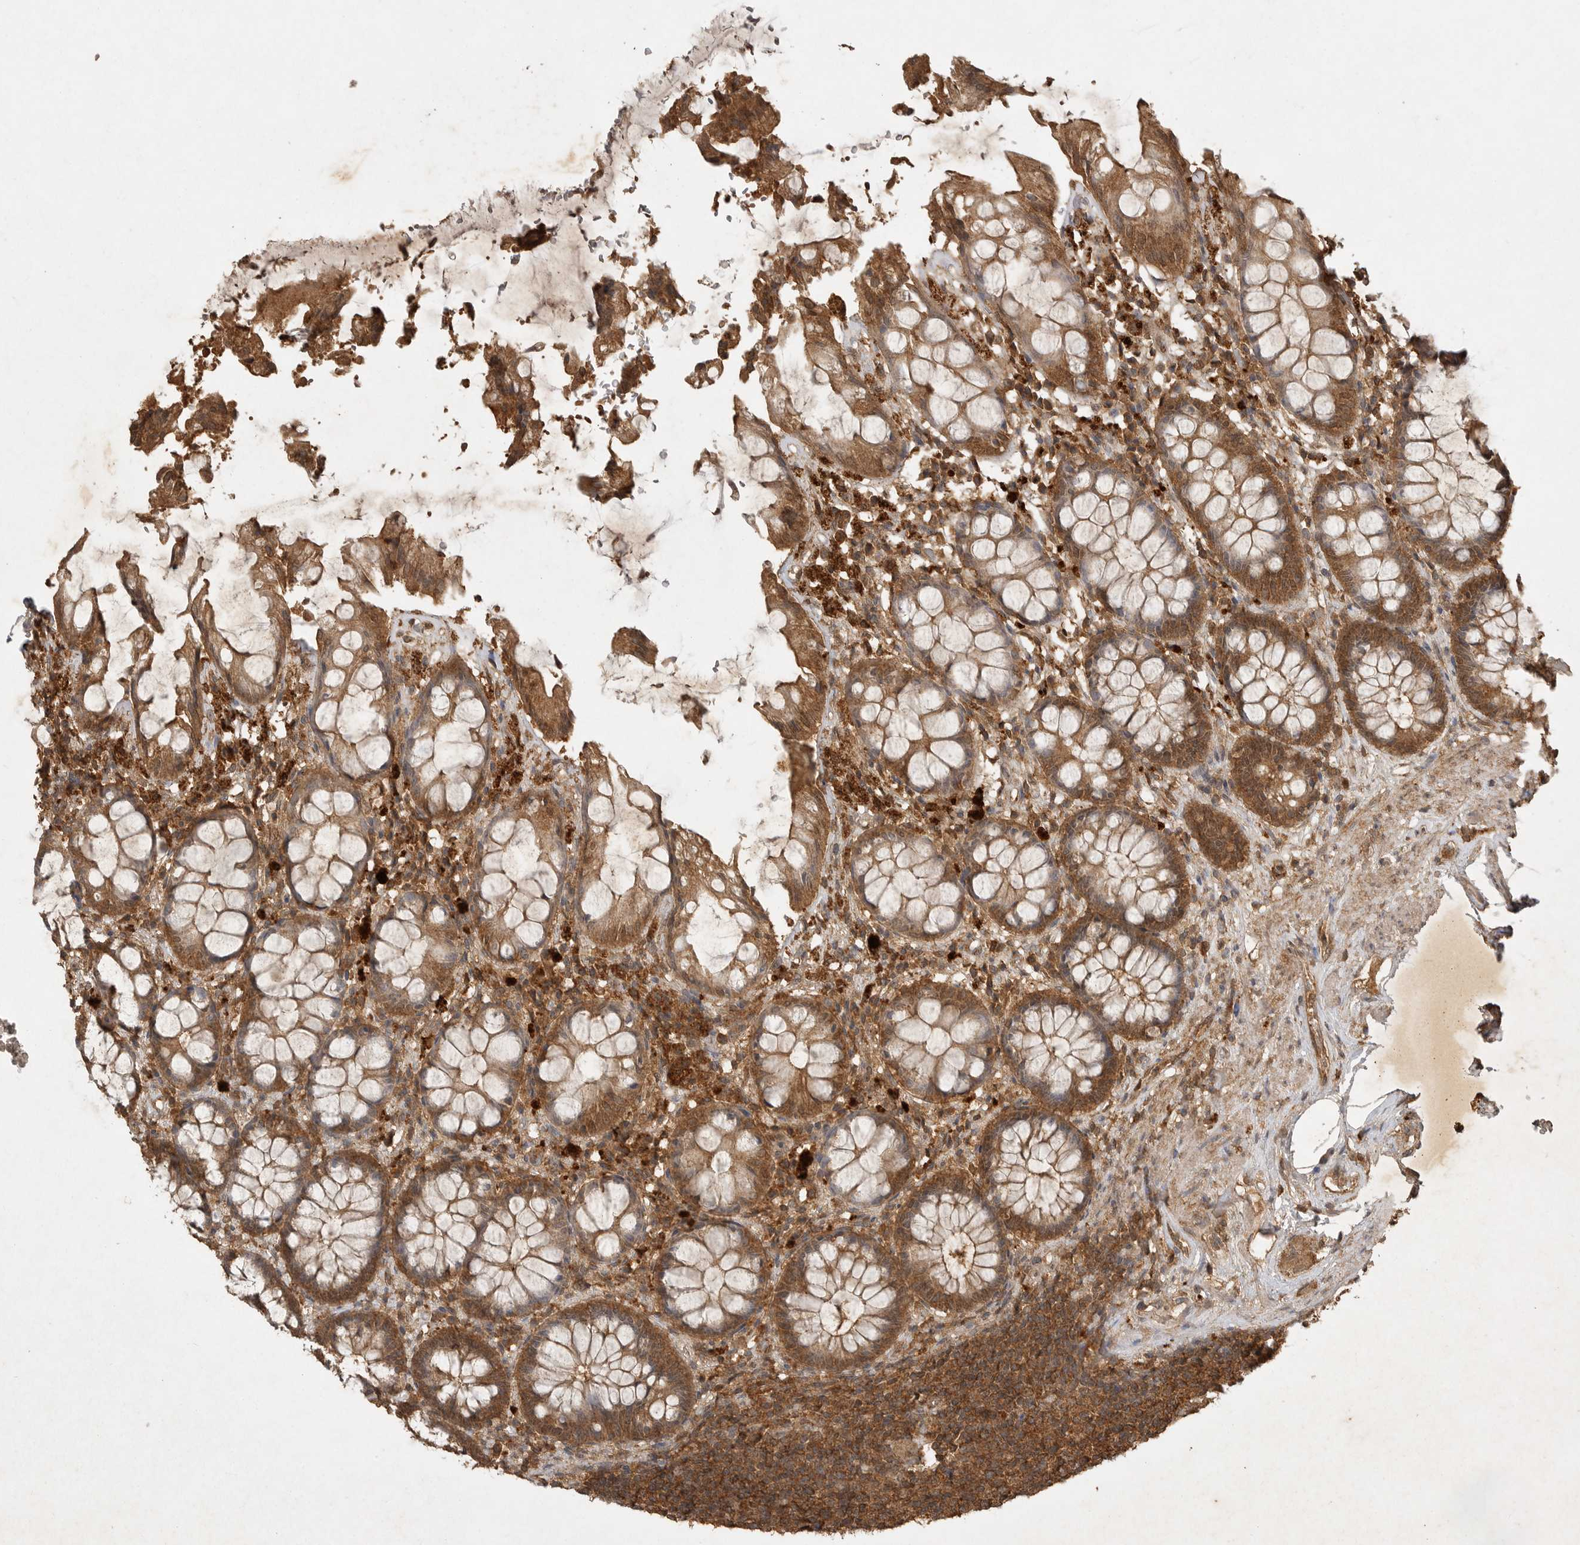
{"staining": {"intensity": "moderate", "quantity": ">75%", "location": "cytoplasmic/membranous"}, "tissue": "rectum", "cell_type": "Glandular cells", "image_type": "normal", "snomed": [{"axis": "morphology", "description": "Normal tissue, NOS"}, {"axis": "topography", "description": "Rectum"}], "caption": "Approximately >75% of glandular cells in unremarkable human rectum display moderate cytoplasmic/membranous protein expression as visualized by brown immunohistochemical staining.", "gene": "ICOSLG", "patient": {"sex": "male", "age": 64}}